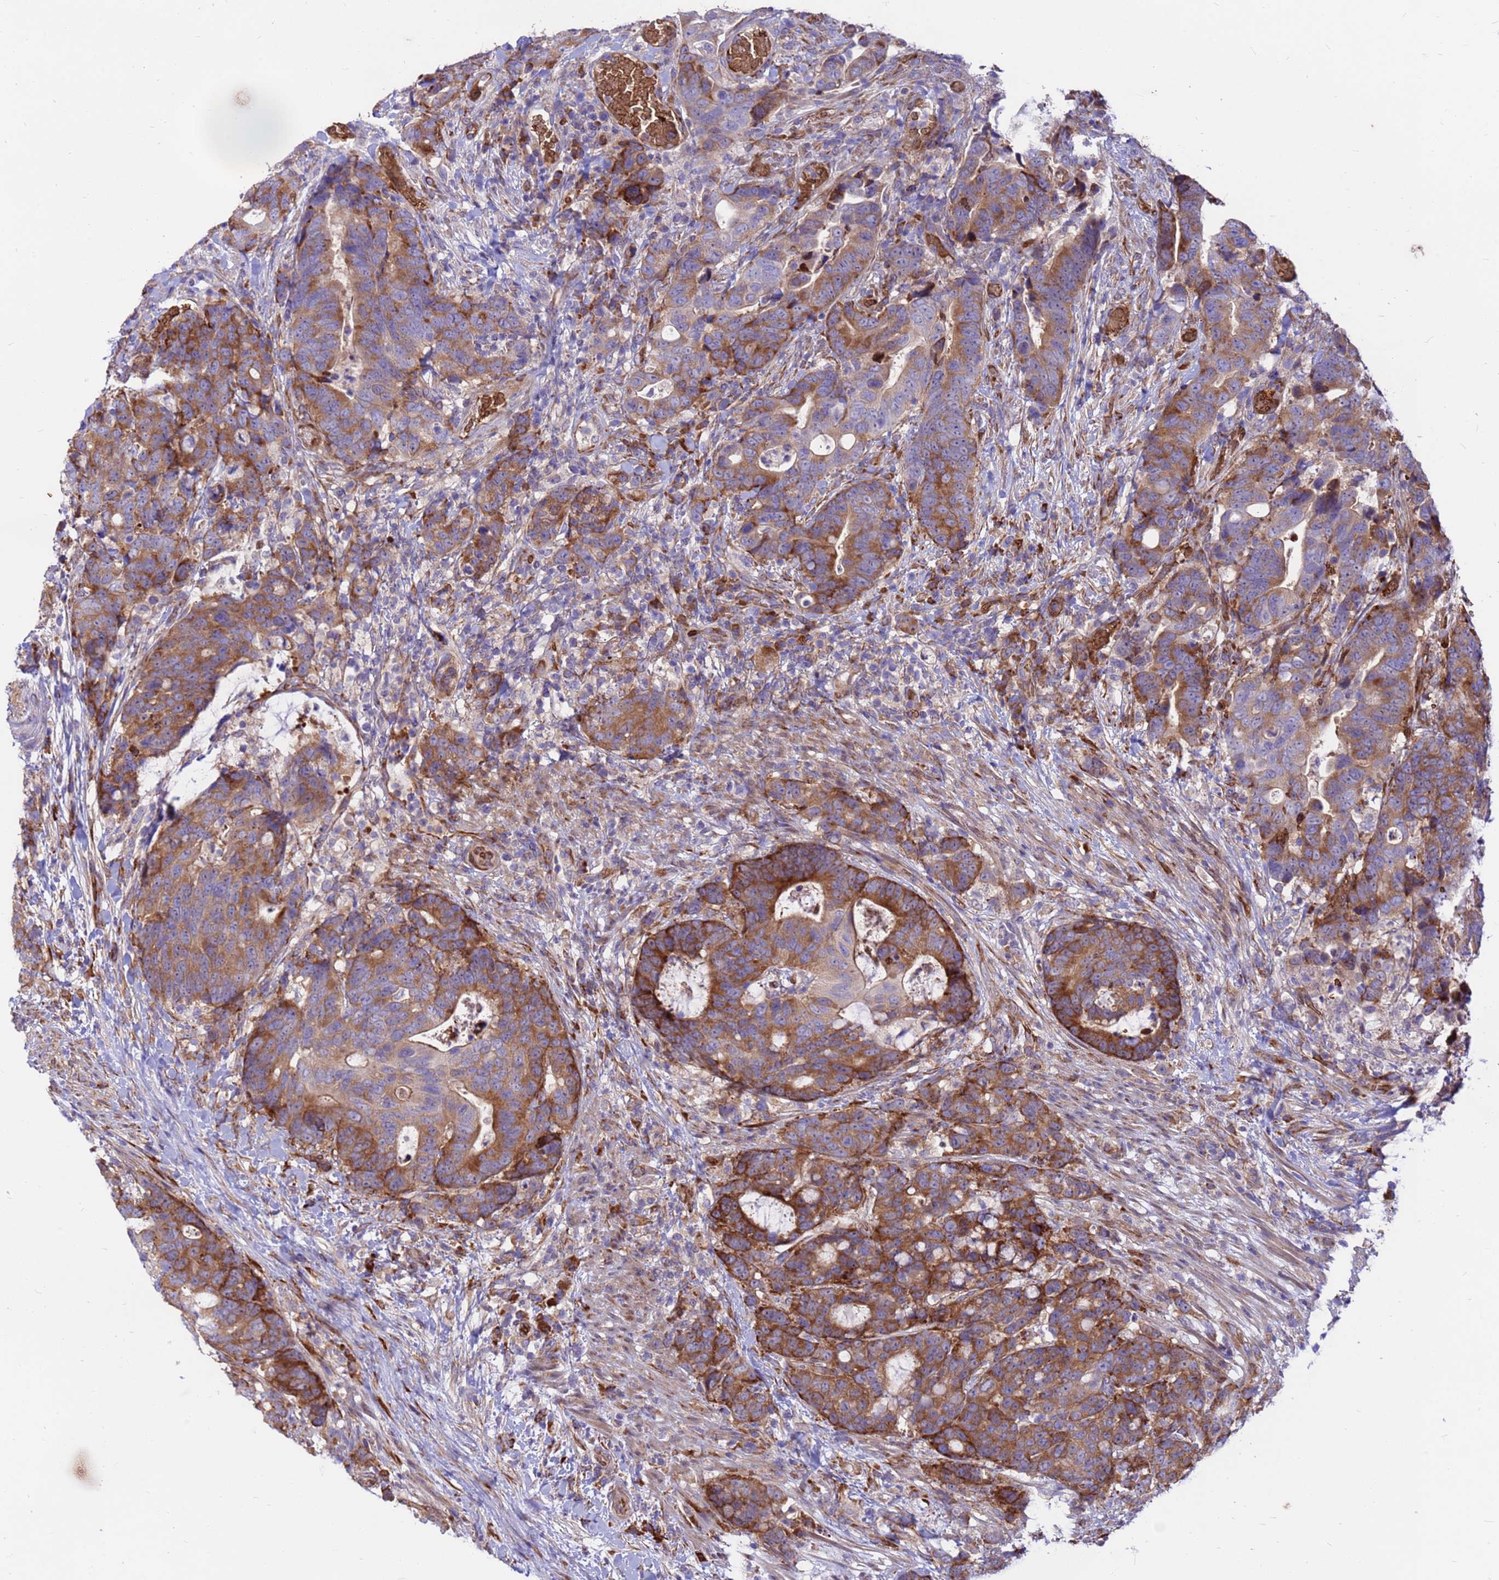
{"staining": {"intensity": "strong", "quantity": "25%-75%", "location": "cytoplasmic/membranous"}, "tissue": "colorectal cancer", "cell_type": "Tumor cells", "image_type": "cancer", "snomed": [{"axis": "morphology", "description": "Adenocarcinoma, NOS"}, {"axis": "topography", "description": "Colon"}], "caption": "Tumor cells exhibit high levels of strong cytoplasmic/membranous expression in about 25%-75% of cells in colorectal adenocarcinoma.", "gene": "ZNF669", "patient": {"sex": "female", "age": 82}}